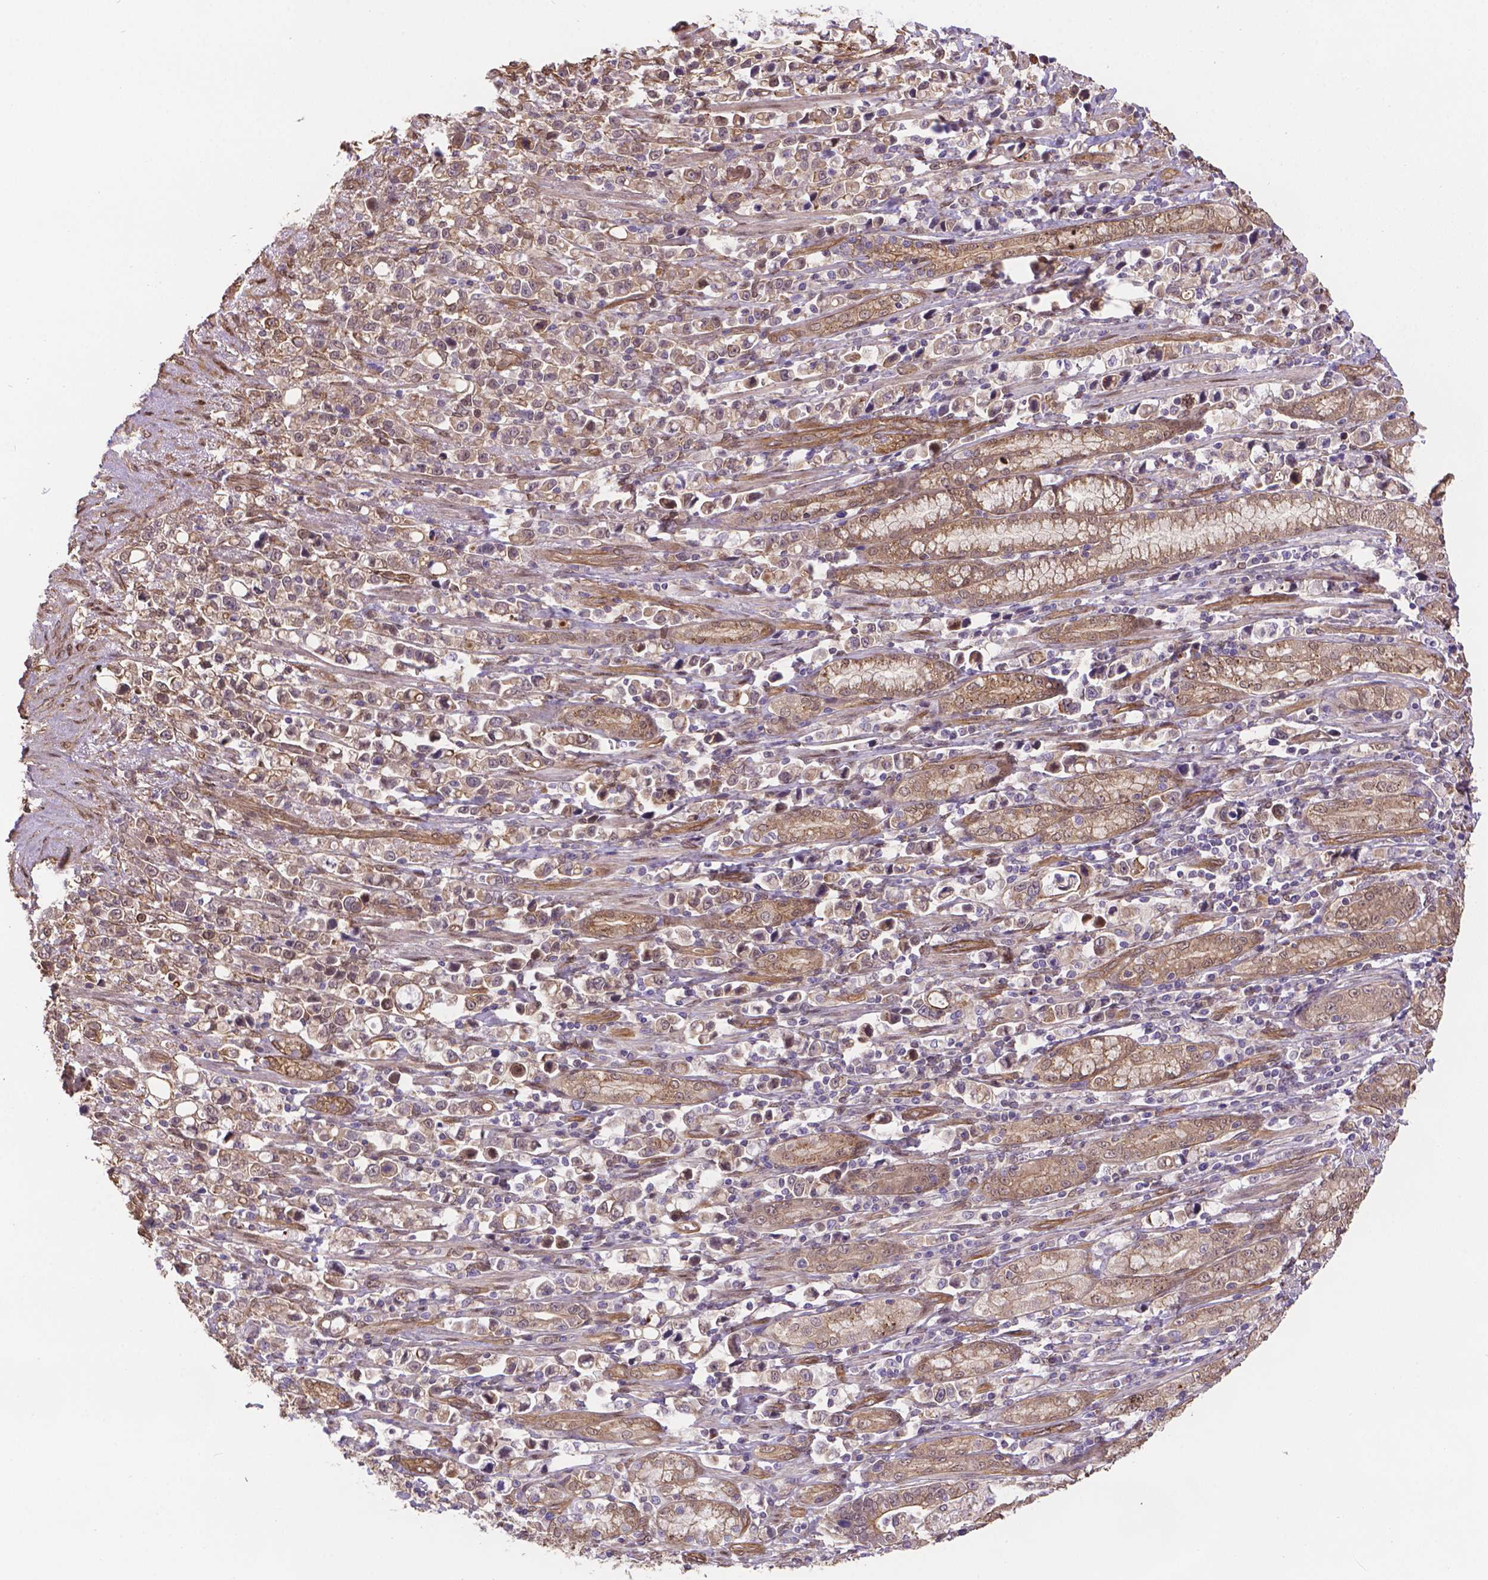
{"staining": {"intensity": "weak", "quantity": ">75%", "location": "cytoplasmic/membranous"}, "tissue": "stomach cancer", "cell_type": "Tumor cells", "image_type": "cancer", "snomed": [{"axis": "morphology", "description": "Adenocarcinoma, NOS"}, {"axis": "topography", "description": "Stomach"}], "caption": "Immunohistochemical staining of human adenocarcinoma (stomach) exhibits low levels of weak cytoplasmic/membranous staining in about >75% of tumor cells.", "gene": "YAP1", "patient": {"sex": "male", "age": 63}}